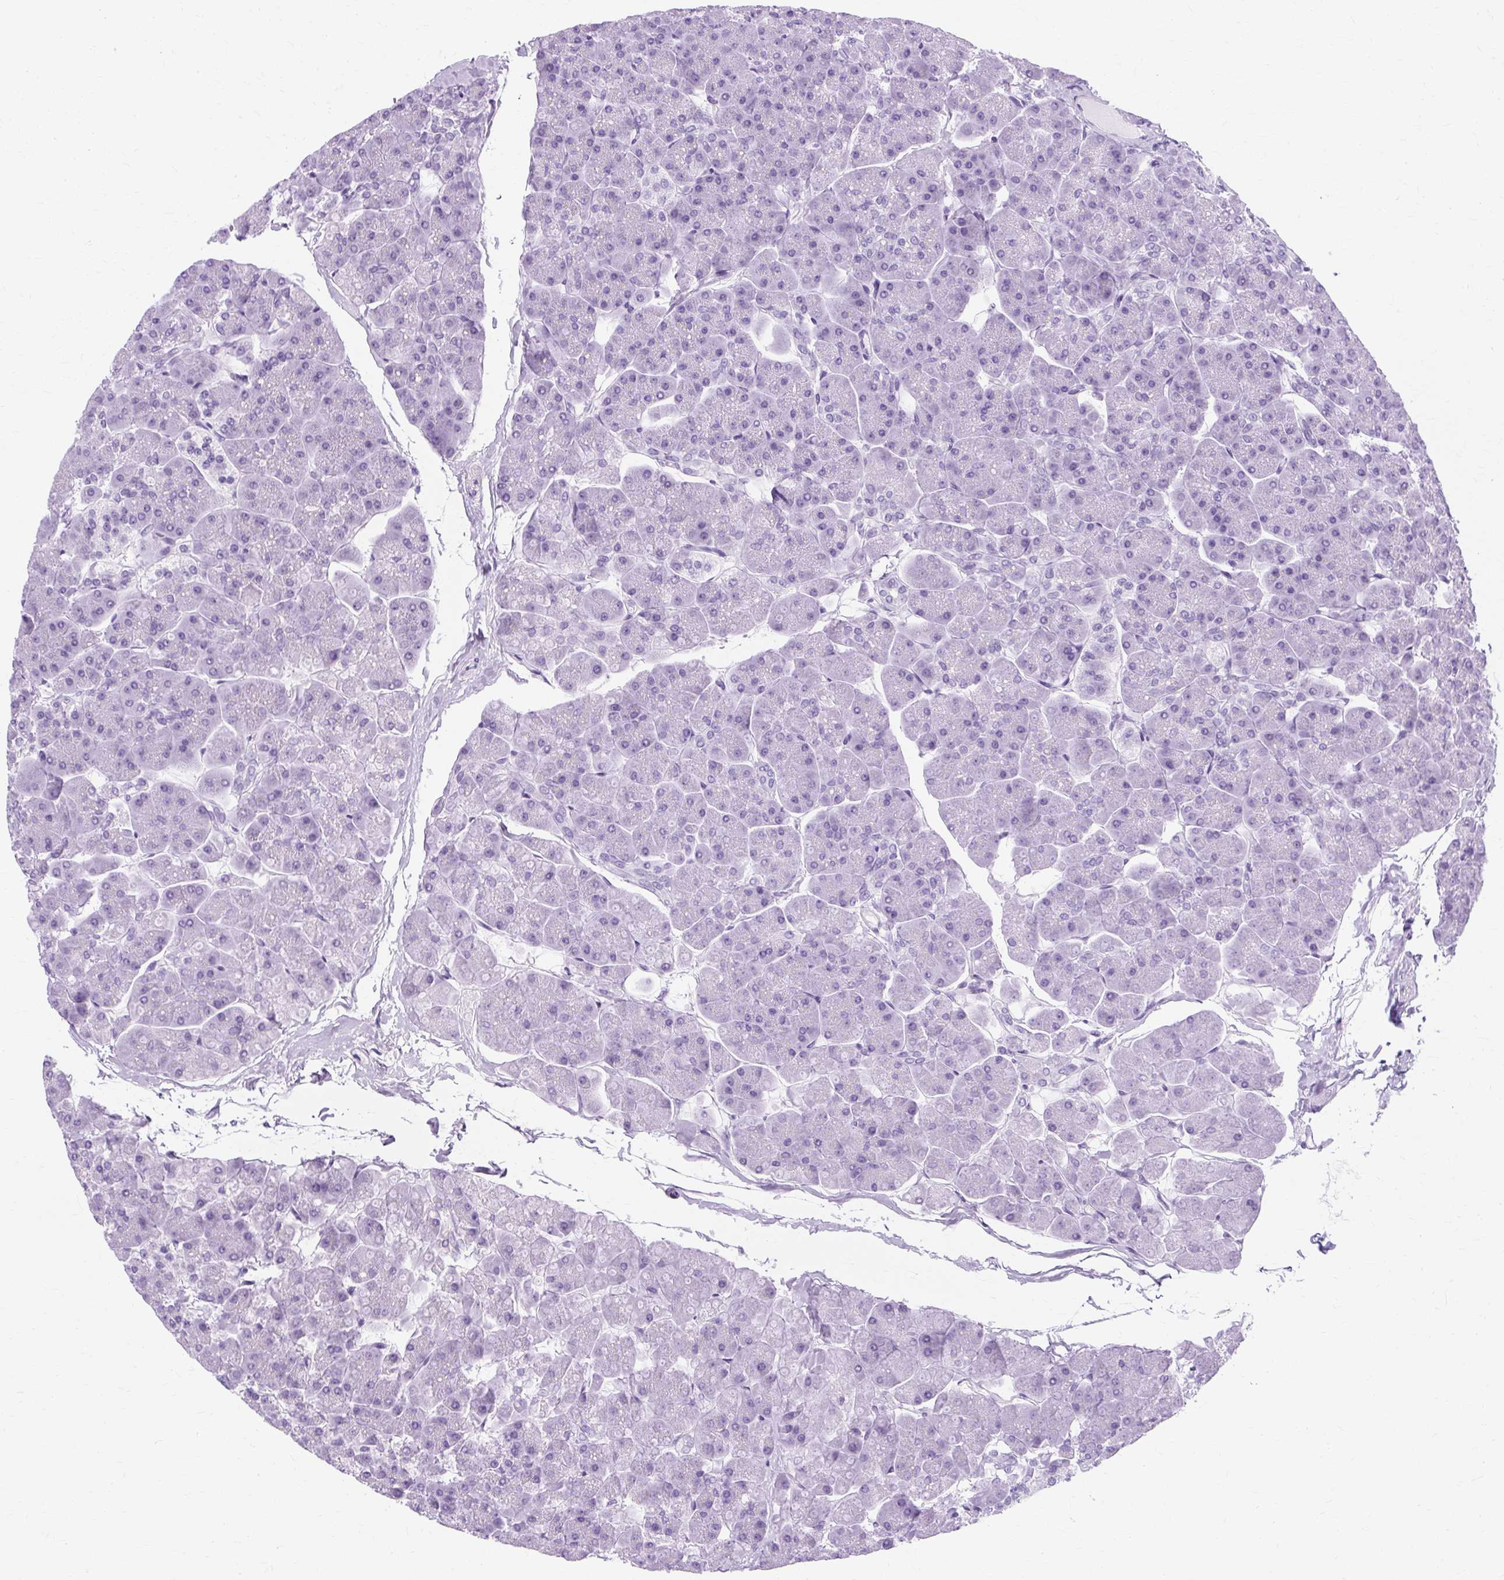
{"staining": {"intensity": "negative", "quantity": "none", "location": "none"}, "tissue": "pancreas", "cell_type": "Exocrine glandular cells", "image_type": "normal", "snomed": [{"axis": "morphology", "description": "Normal tissue, NOS"}, {"axis": "topography", "description": "Pancreas"}, {"axis": "topography", "description": "Peripheral nerve tissue"}], "caption": "Exocrine glandular cells show no significant expression in unremarkable pancreas. (DAB (3,3'-diaminobenzidine) immunohistochemistry, high magnification).", "gene": "TMEM89", "patient": {"sex": "male", "age": 54}}